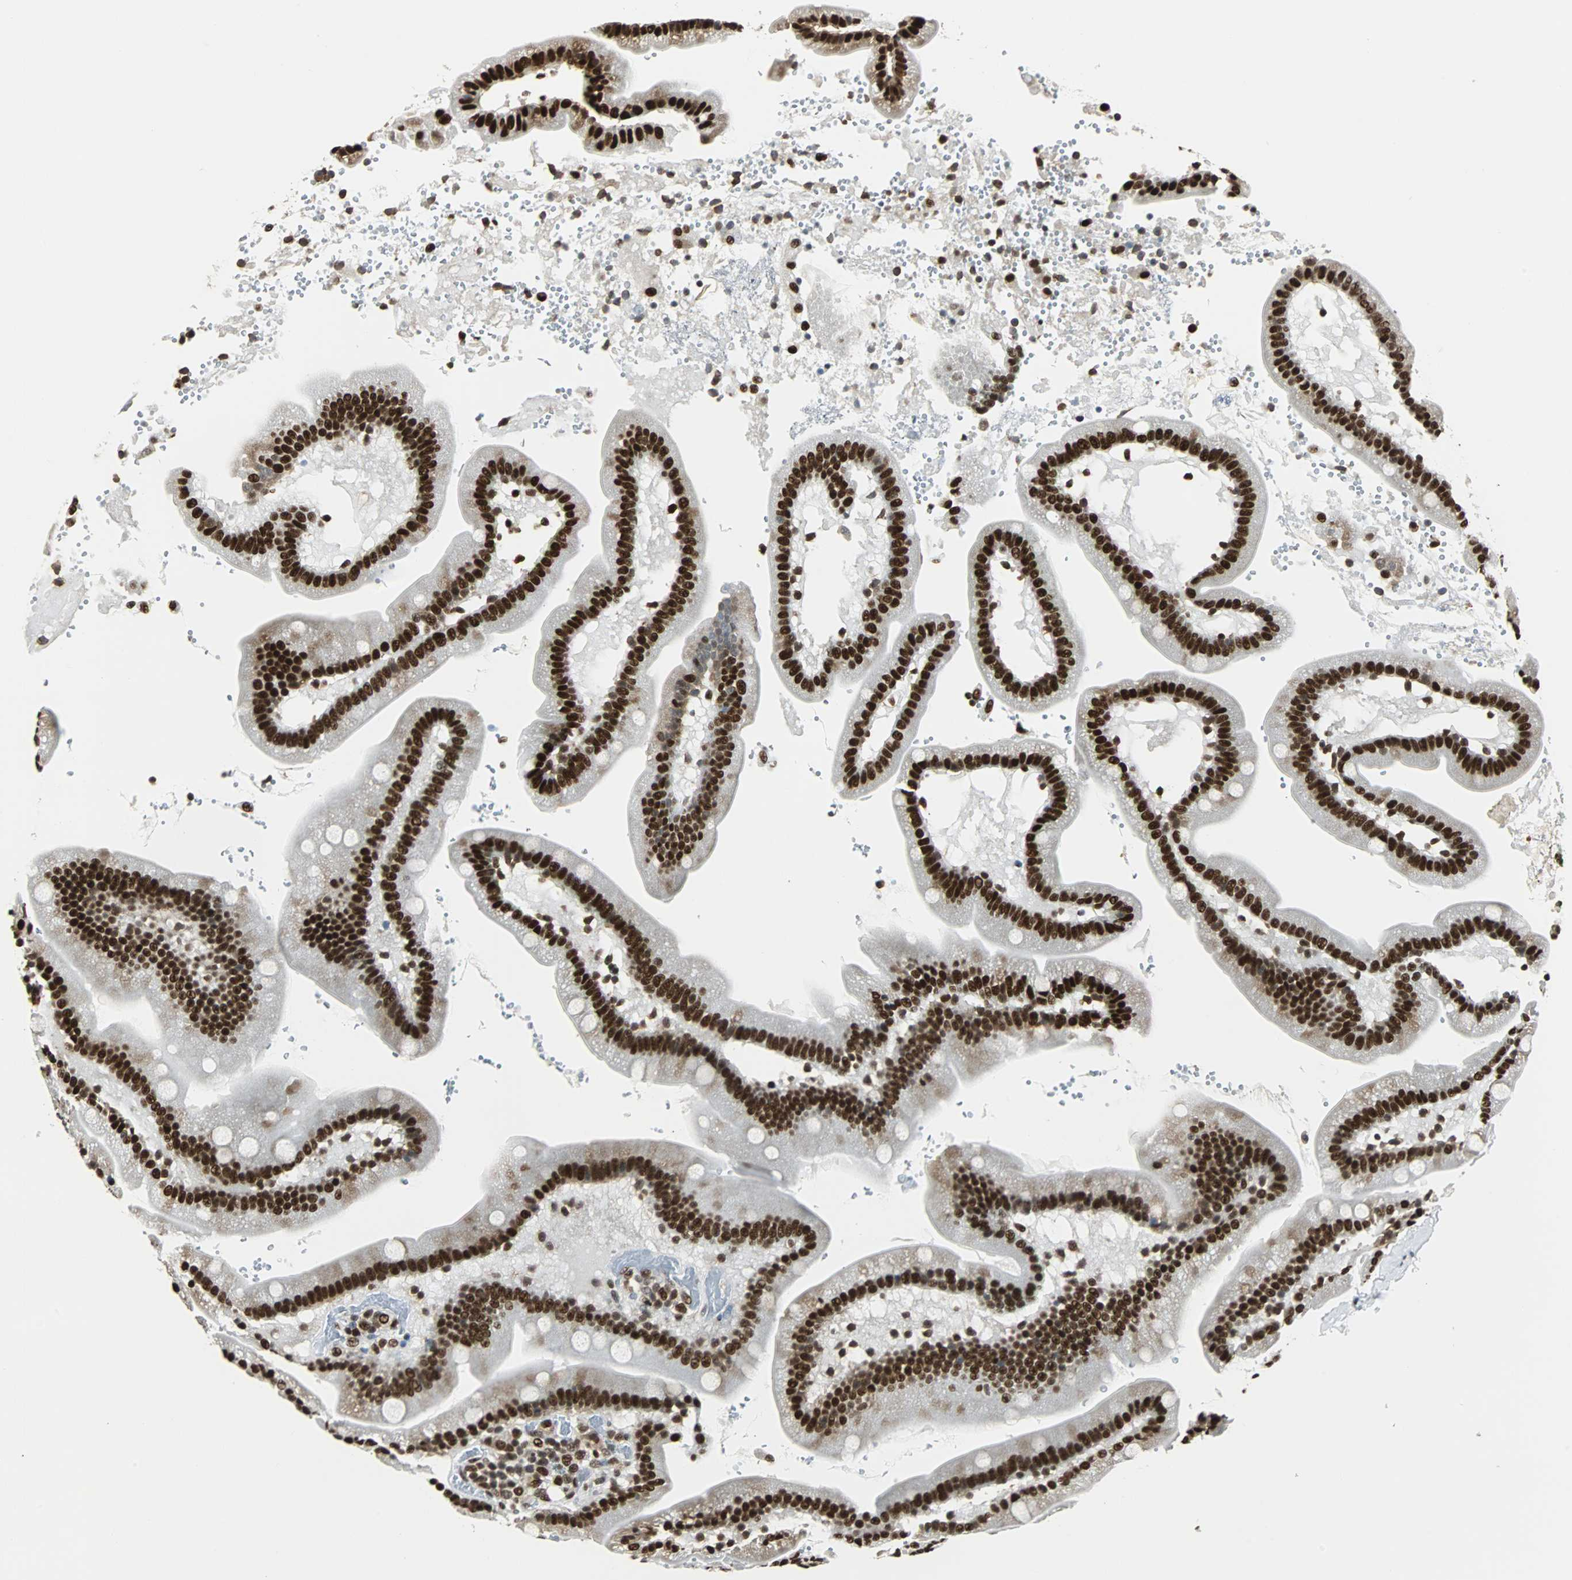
{"staining": {"intensity": "strong", "quantity": ">75%", "location": "nuclear"}, "tissue": "duodenum", "cell_type": "Glandular cells", "image_type": "normal", "snomed": [{"axis": "morphology", "description": "Normal tissue, NOS"}, {"axis": "topography", "description": "Duodenum"}], "caption": "The photomicrograph reveals staining of benign duodenum, revealing strong nuclear protein expression (brown color) within glandular cells. Nuclei are stained in blue.", "gene": "XRCC4", "patient": {"sex": "male", "age": 66}}